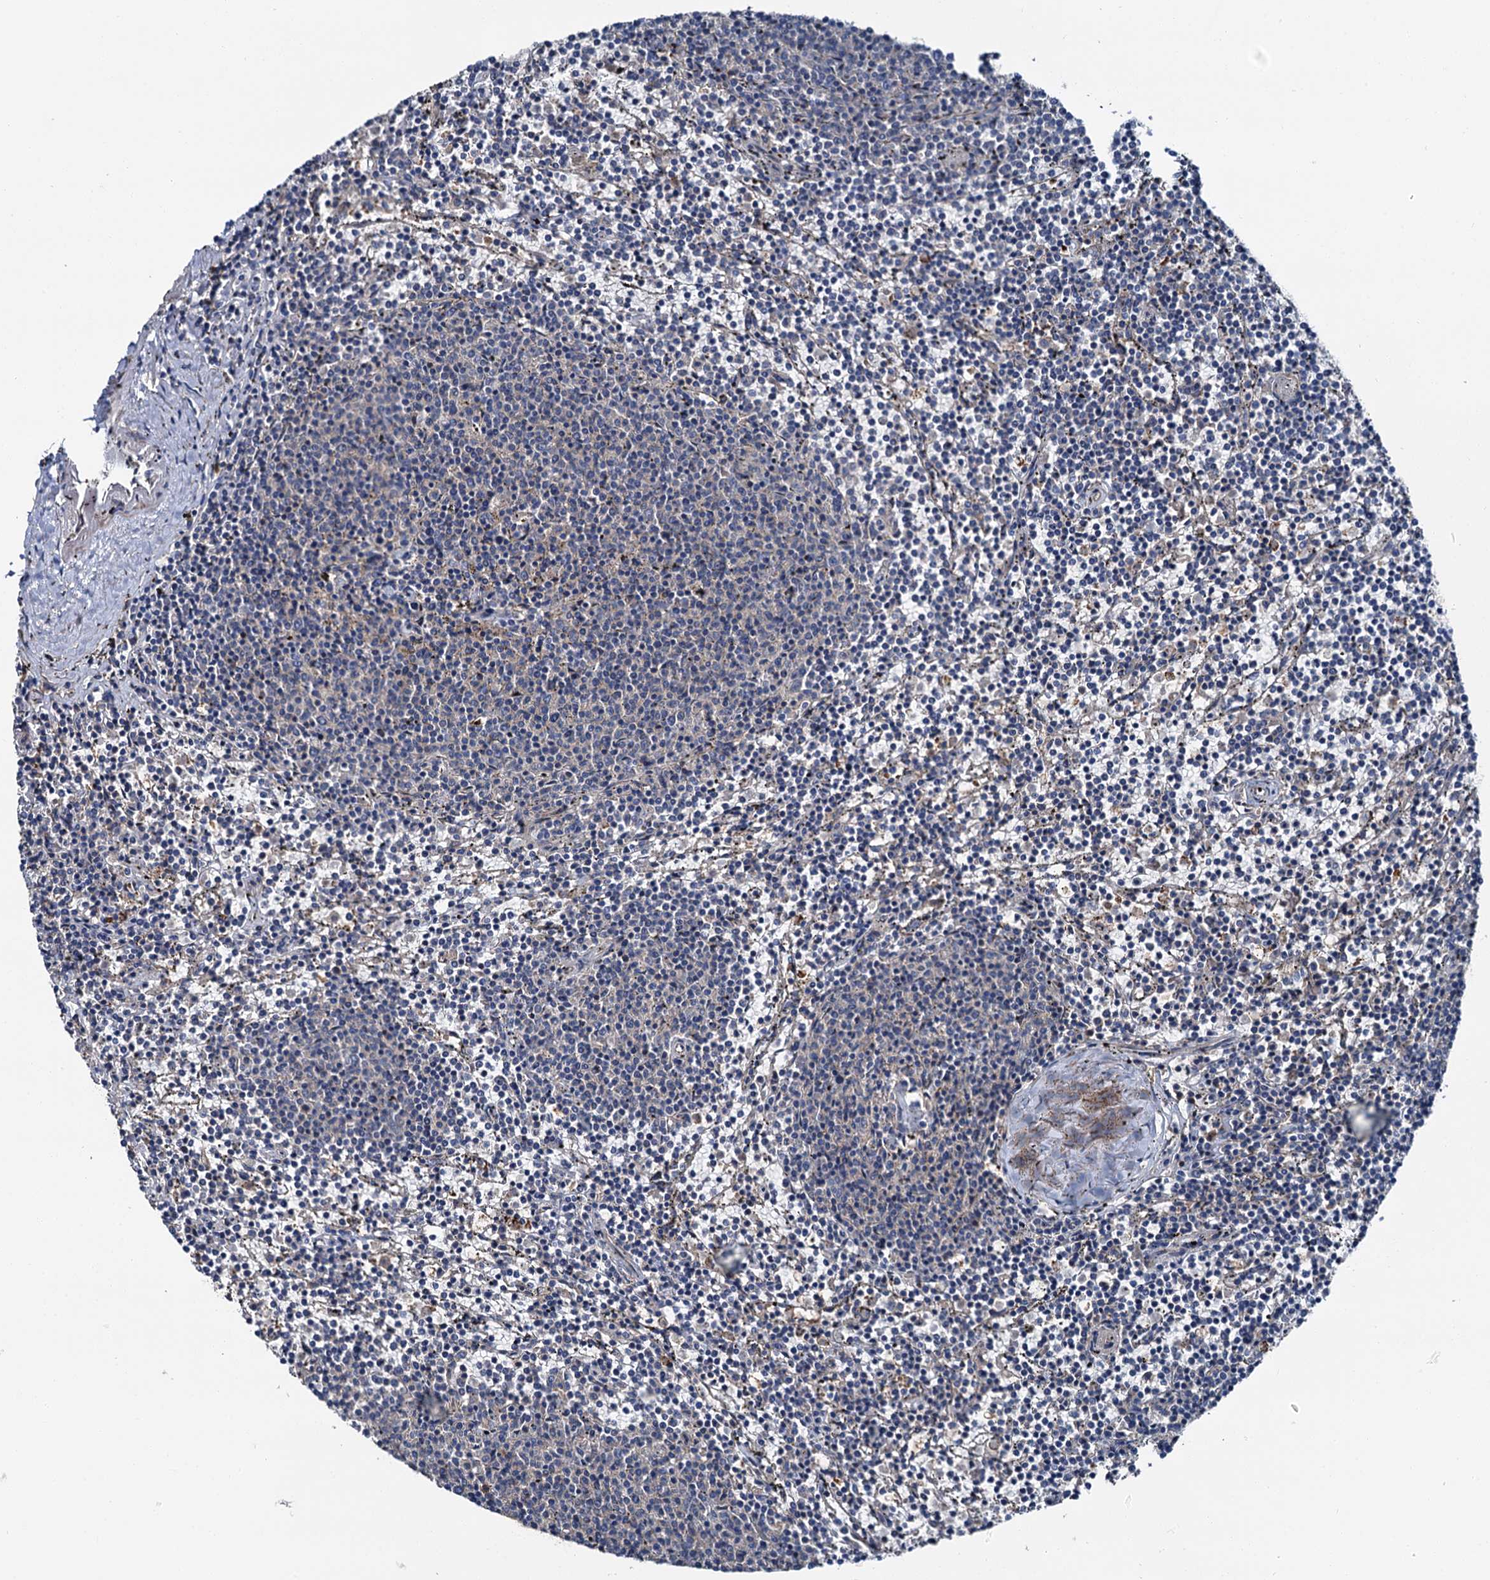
{"staining": {"intensity": "negative", "quantity": "none", "location": "none"}, "tissue": "lymphoma", "cell_type": "Tumor cells", "image_type": "cancer", "snomed": [{"axis": "morphology", "description": "Malignant lymphoma, non-Hodgkin's type, Low grade"}, {"axis": "topography", "description": "Spleen"}], "caption": "An IHC image of lymphoma is shown. There is no staining in tumor cells of lymphoma.", "gene": "SLC22A25", "patient": {"sex": "female", "age": 50}}